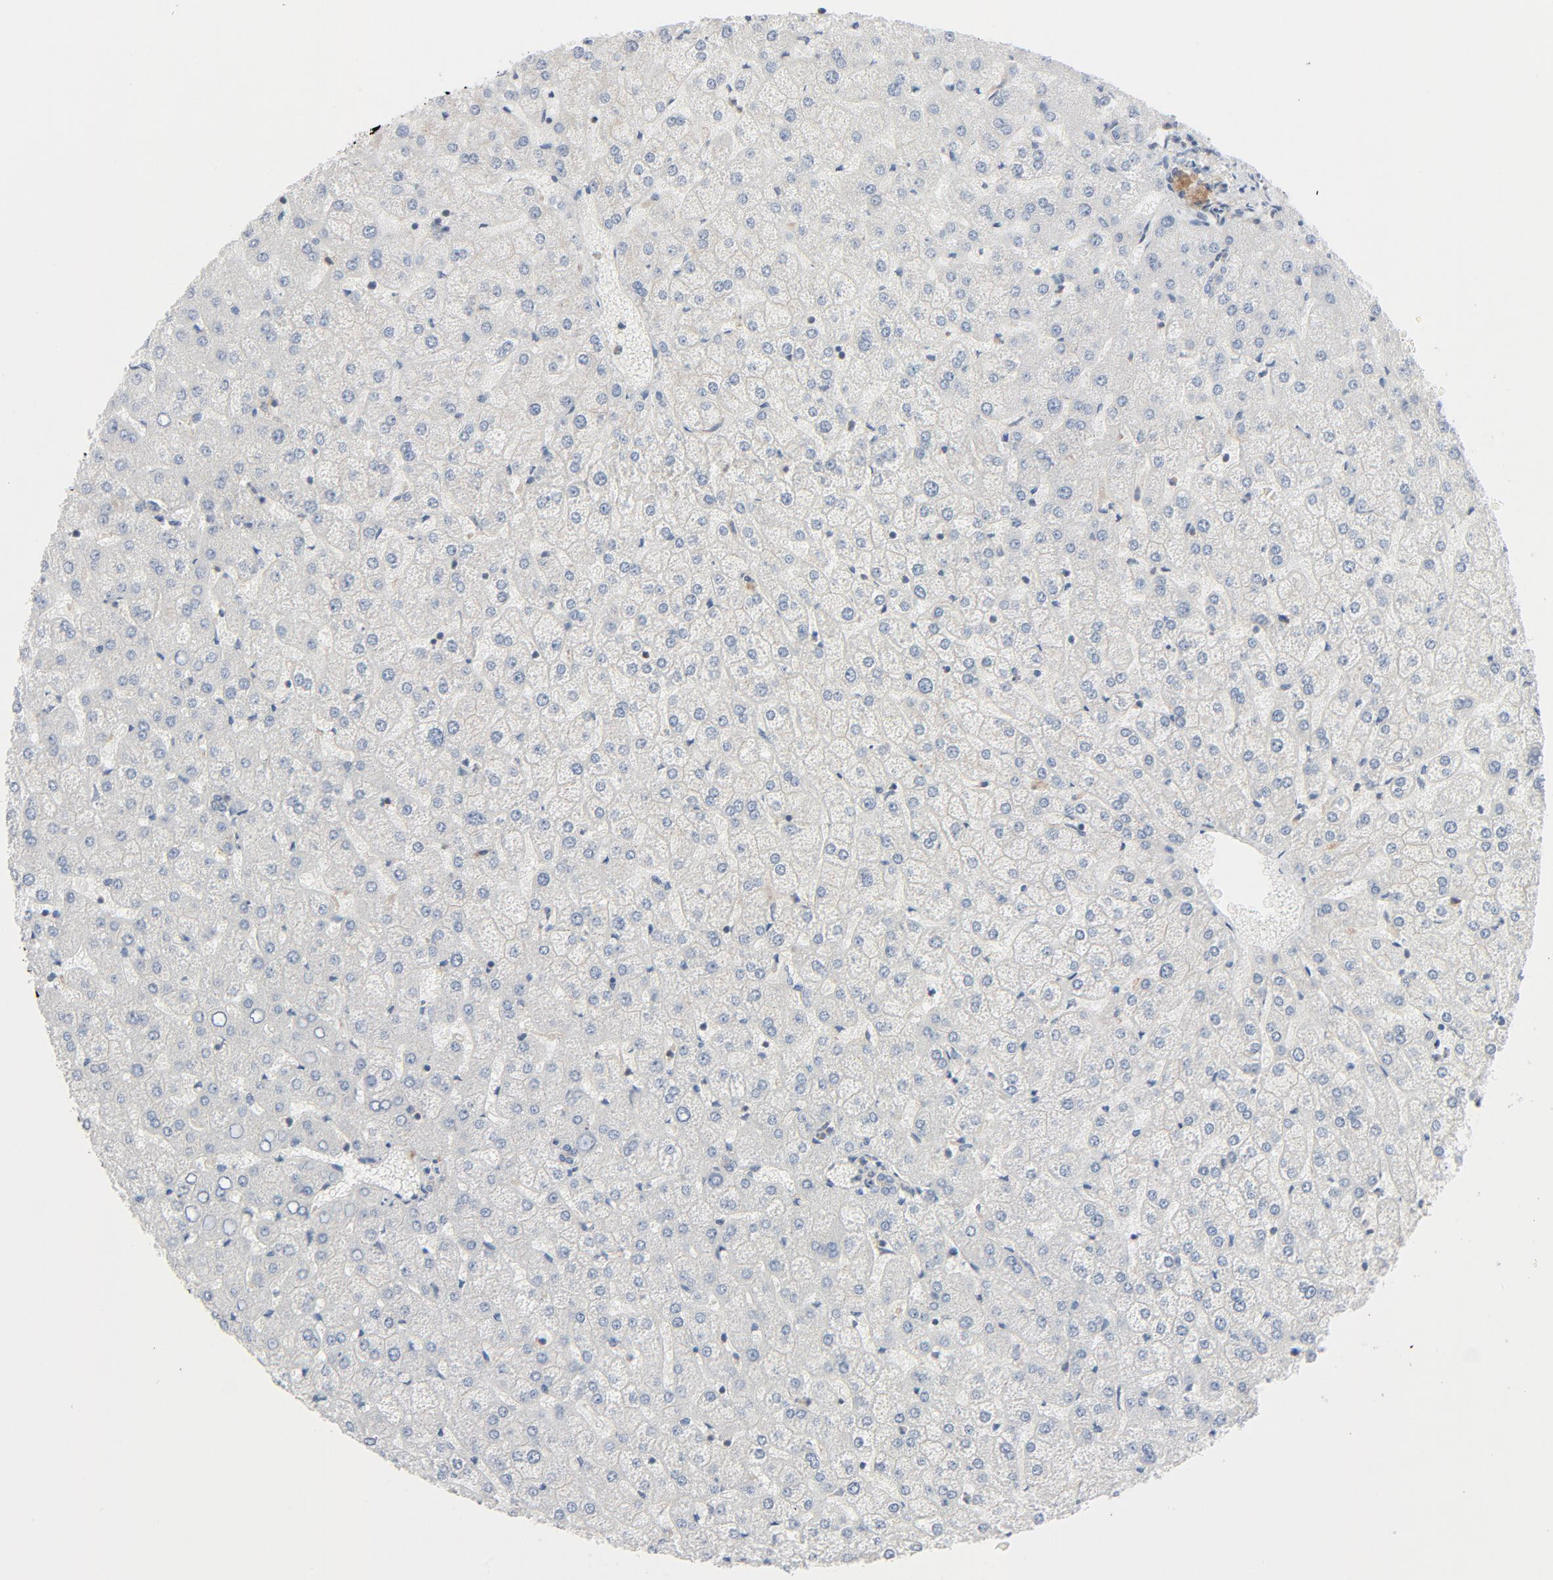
{"staining": {"intensity": "negative", "quantity": "none", "location": "none"}, "tissue": "liver", "cell_type": "Cholangiocytes", "image_type": "normal", "snomed": [{"axis": "morphology", "description": "Normal tissue, NOS"}, {"axis": "topography", "description": "Liver"}], "caption": "High magnification brightfield microscopy of benign liver stained with DAB (3,3'-diaminobenzidine) (brown) and counterstained with hematoxylin (blue): cholangiocytes show no significant expression. (Immunohistochemistry (ihc), brightfield microscopy, high magnification).", "gene": "TSG101", "patient": {"sex": "female", "age": 32}}